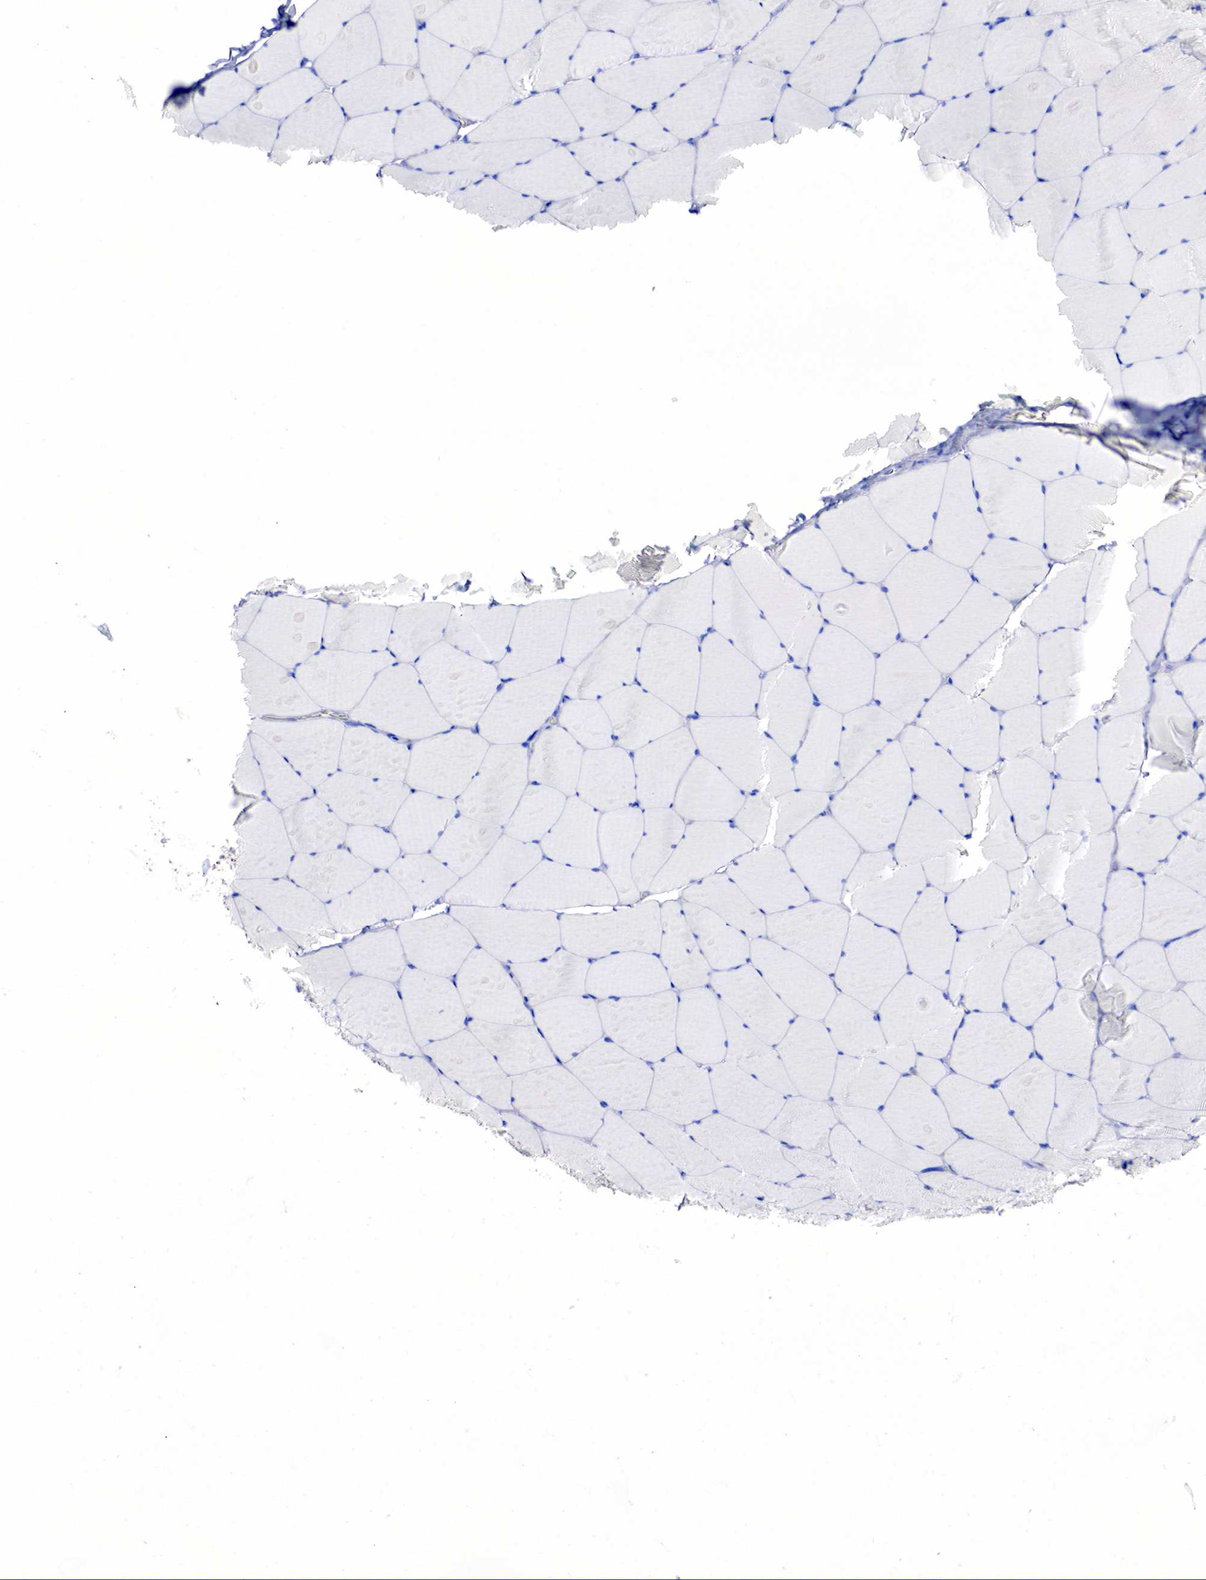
{"staining": {"intensity": "negative", "quantity": "none", "location": "none"}, "tissue": "skeletal muscle", "cell_type": "Myocytes", "image_type": "normal", "snomed": [{"axis": "morphology", "description": "Normal tissue, NOS"}, {"axis": "topography", "description": "Skeletal muscle"}, {"axis": "topography", "description": "Salivary gland"}], "caption": "Immunohistochemistry micrograph of benign skeletal muscle: skeletal muscle stained with DAB (3,3'-diaminobenzidine) exhibits no significant protein expression in myocytes.", "gene": "CHGA", "patient": {"sex": "male", "age": 62}}